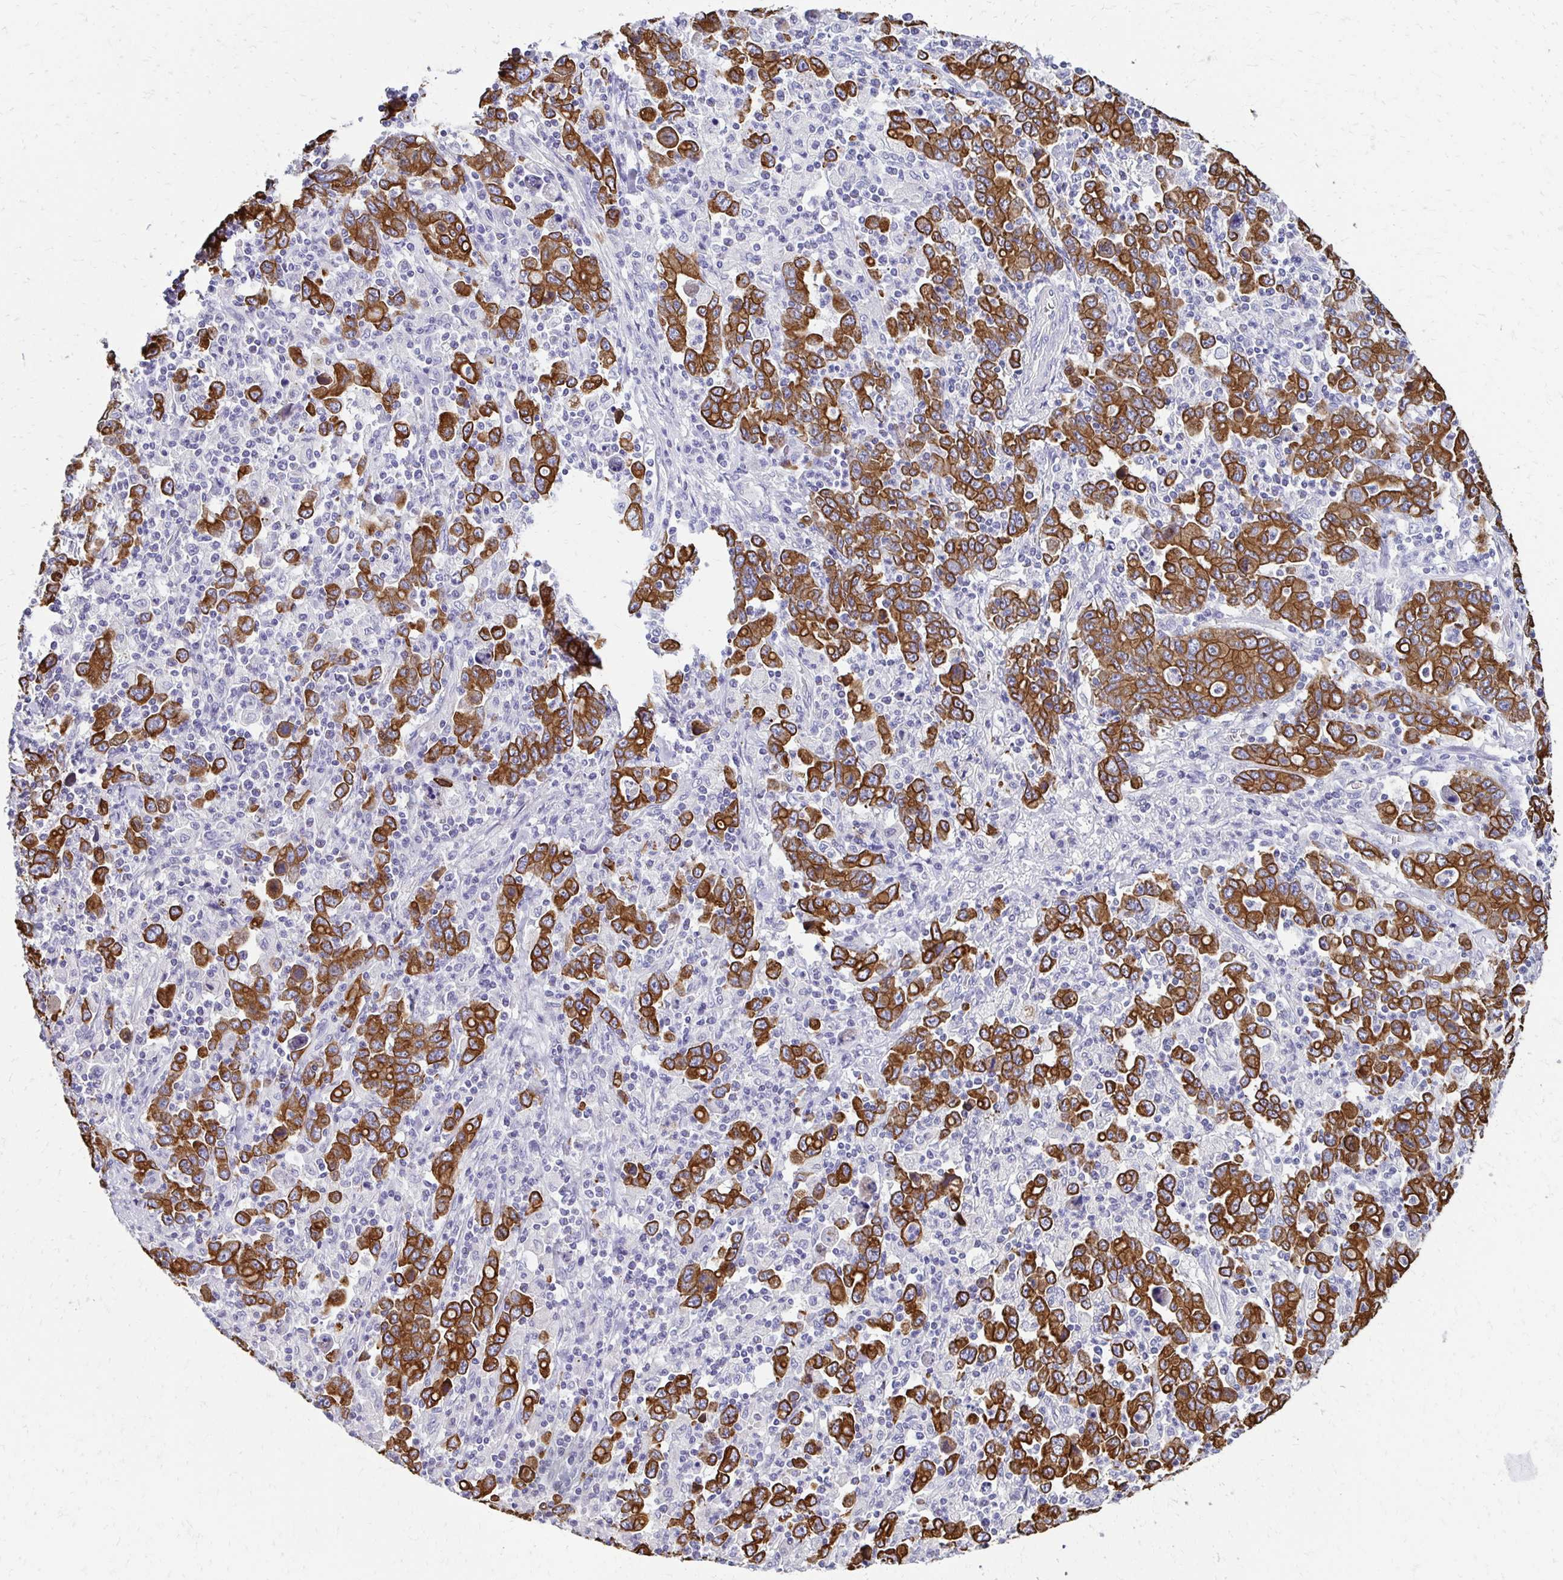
{"staining": {"intensity": "strong", "quantity": ">75%", "location": "cytoplasmic/membranous"}, "tissue": "stomach cancer", "cell_type": "Tumor cells", "image_type": "cancer", "snomed": [{"axis": "morphology", "description": "Adenocarcinoma, NOS"}, {"axis": "topography", "description": "Stomach, upper"}], "caption": "Protein positivity by immunohistochemistry shows strong cytoplasmic/membranous expression in approximately >75% of tumor cells in adenocarcinoma (stomach).", "gene": "C1QTNF2", "patient": {"sex": "male", "age": 69}}